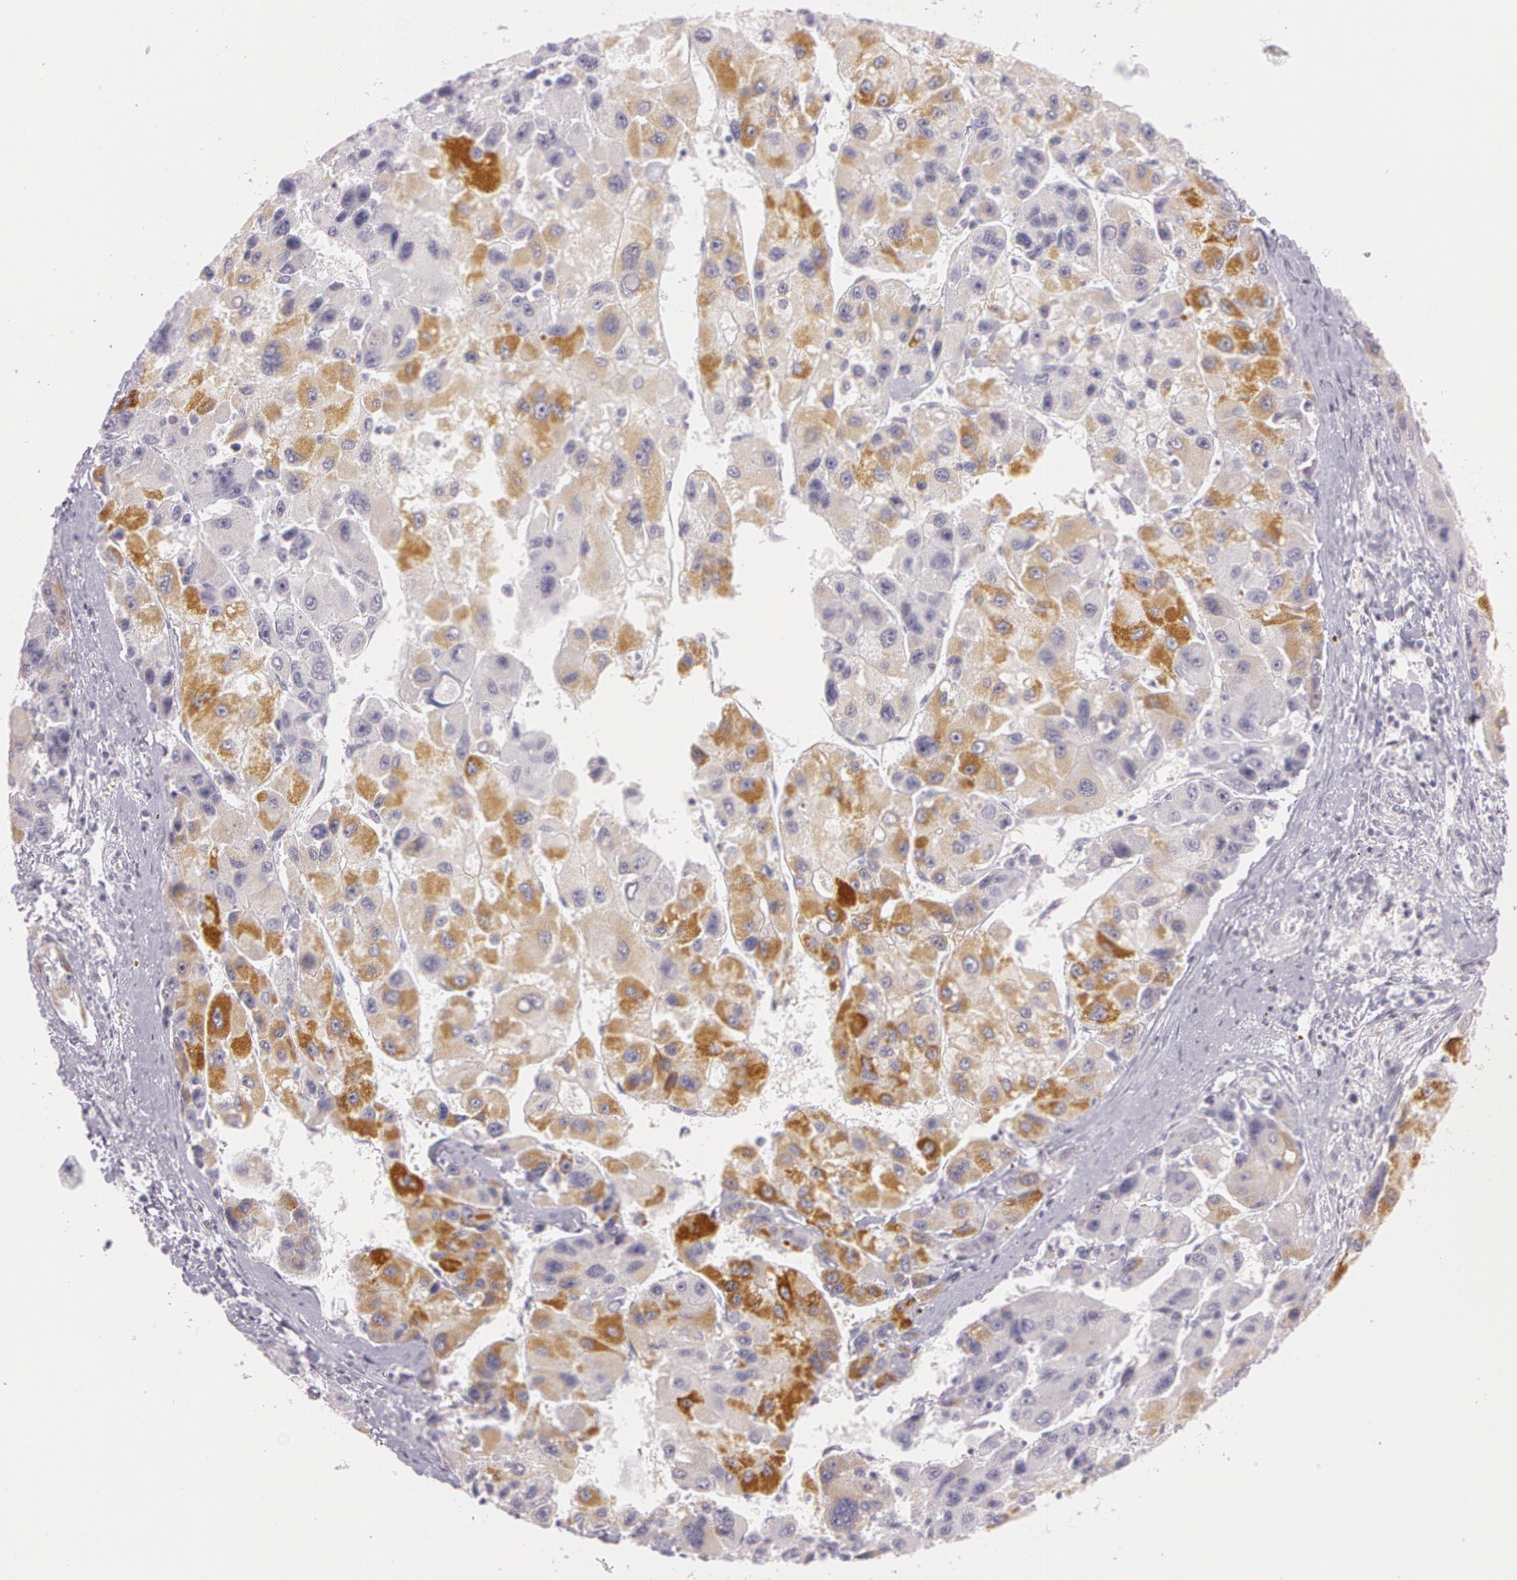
{"staining": {"intensity": "moderate", "quantity": "25%-75%", "location": "cytoplasmic/membranous"}, "tissue": "liver cancer", "cell_type": "Tumor cells", "image_type": "cancer", "snomed": [{"axis": "morphology", "description": "Carcinoma, Hepatocellular, NOS"}, {"axis": "topography", "description": "Liver"}], "caption": "Immunohistochemical staining of liver hepatocellular carcinoma reveals moderate cytoplasmic/membranous protein expression in approximately 25%-75% of tumor cells. The staining was performed using DAB (3,3'-diaminobenzidine) to visualize the protein expression in brown, while the nuclei were stained in blue with hematoxylin (Magnification: 20x).", "gene": "OTC", "patient": {"sex": "male", "age": 64}}